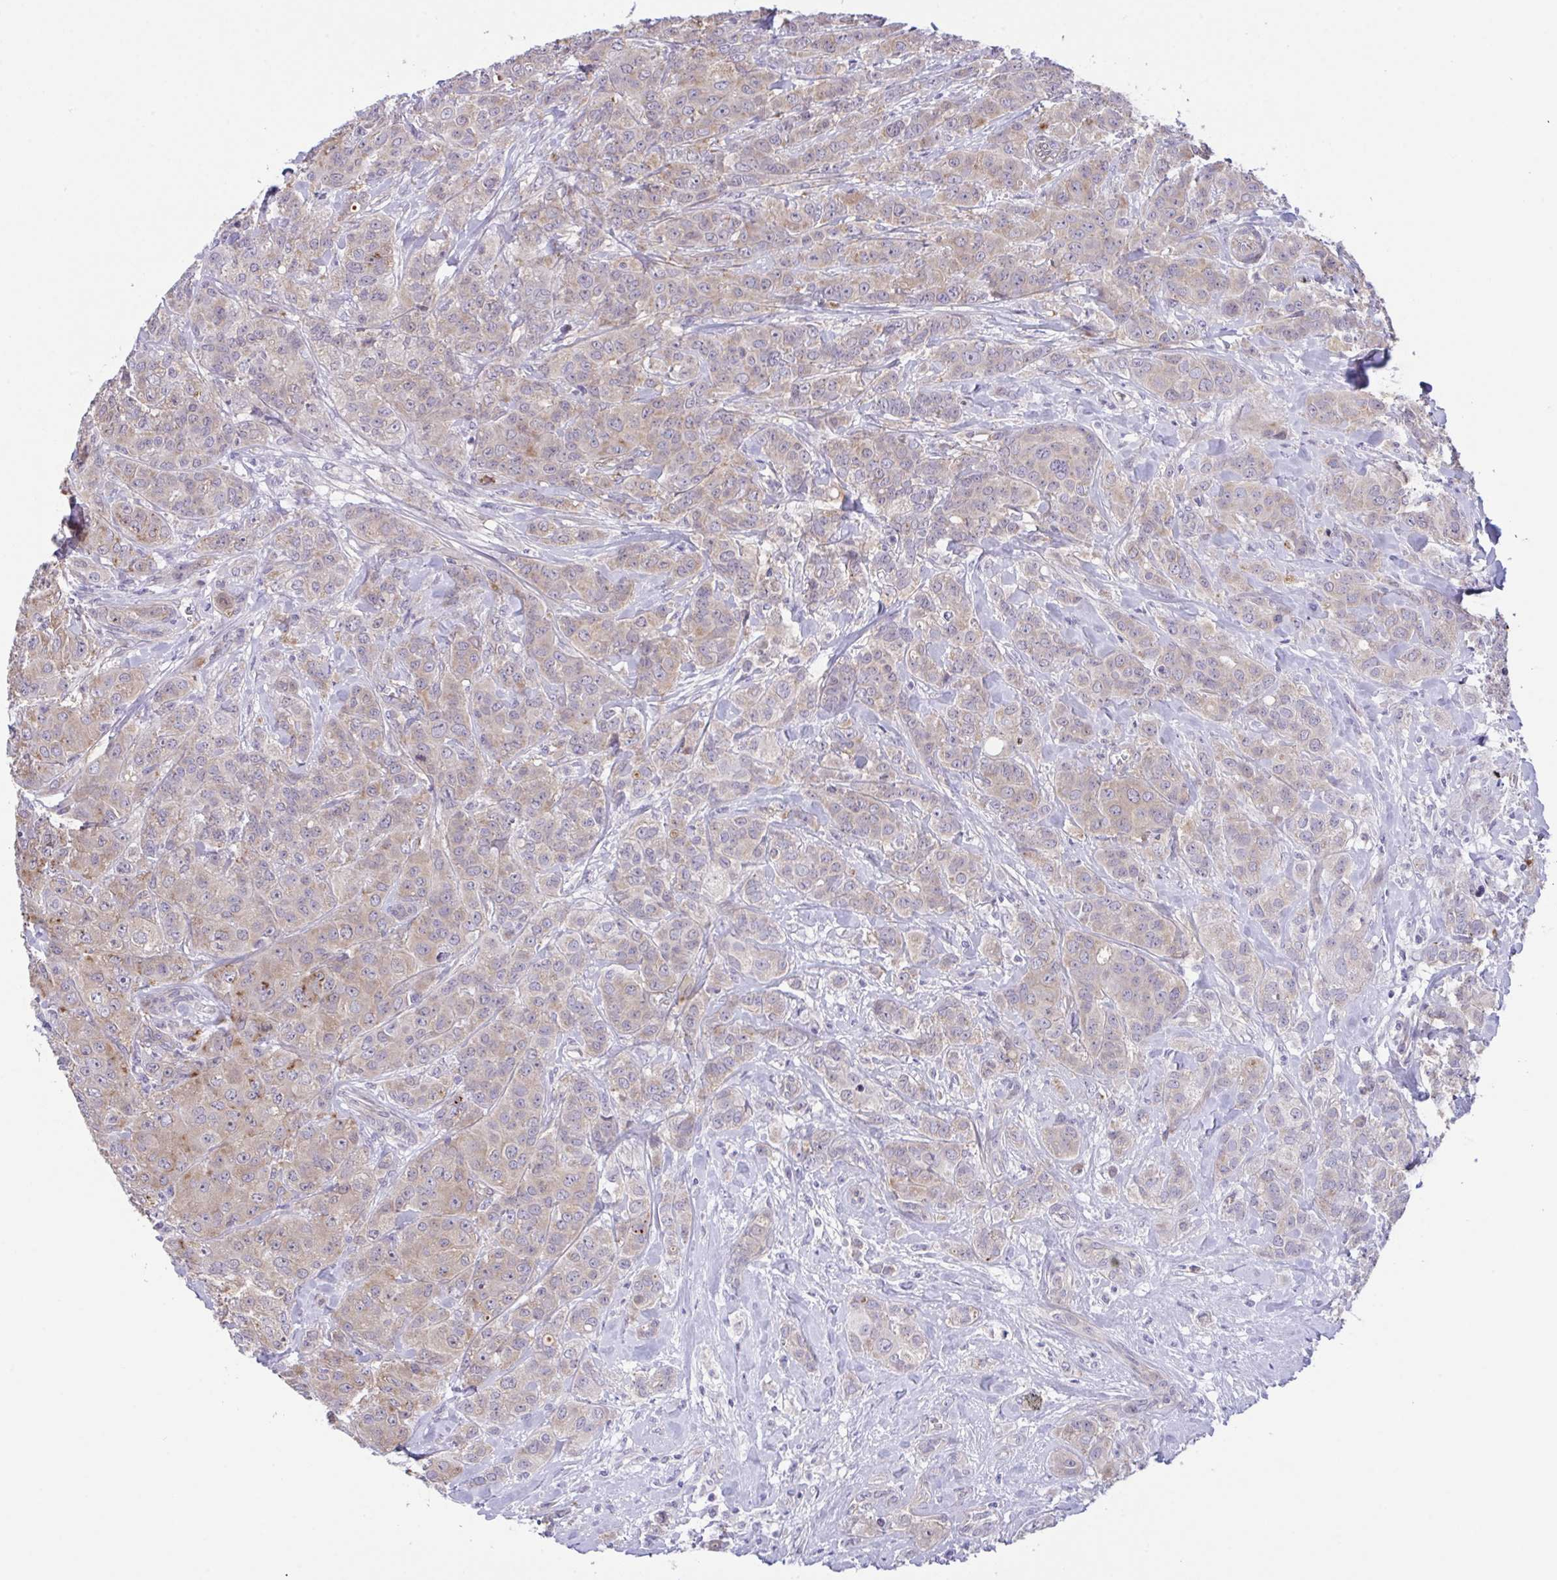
{"staining": {"intensity": "weak", "quantity": "<25%", "location": "cytoplasmic/membranous"}, "tissue": "breast cancer", "cell_type": "Tumor cells", "image_type": "cancer", "snomed": [{"axis": "morphology", "description": "Normal tissue, NOS"}, {"axis": "morphology", "description": "Duct carcinoma"}, {"axis": "topography", "description": "Breast"}], "caption": "This is a image of immunohistochemistry (IHC) staining of breast cancer, which shows no positivity in tumor cells. Brightfield microscopy of IHC stained with DAB (brown) and hematoxylin (blue), captured at high magnification.", "gene": "RHOXF1", "patient": {"sex": "female", "age": 43}}